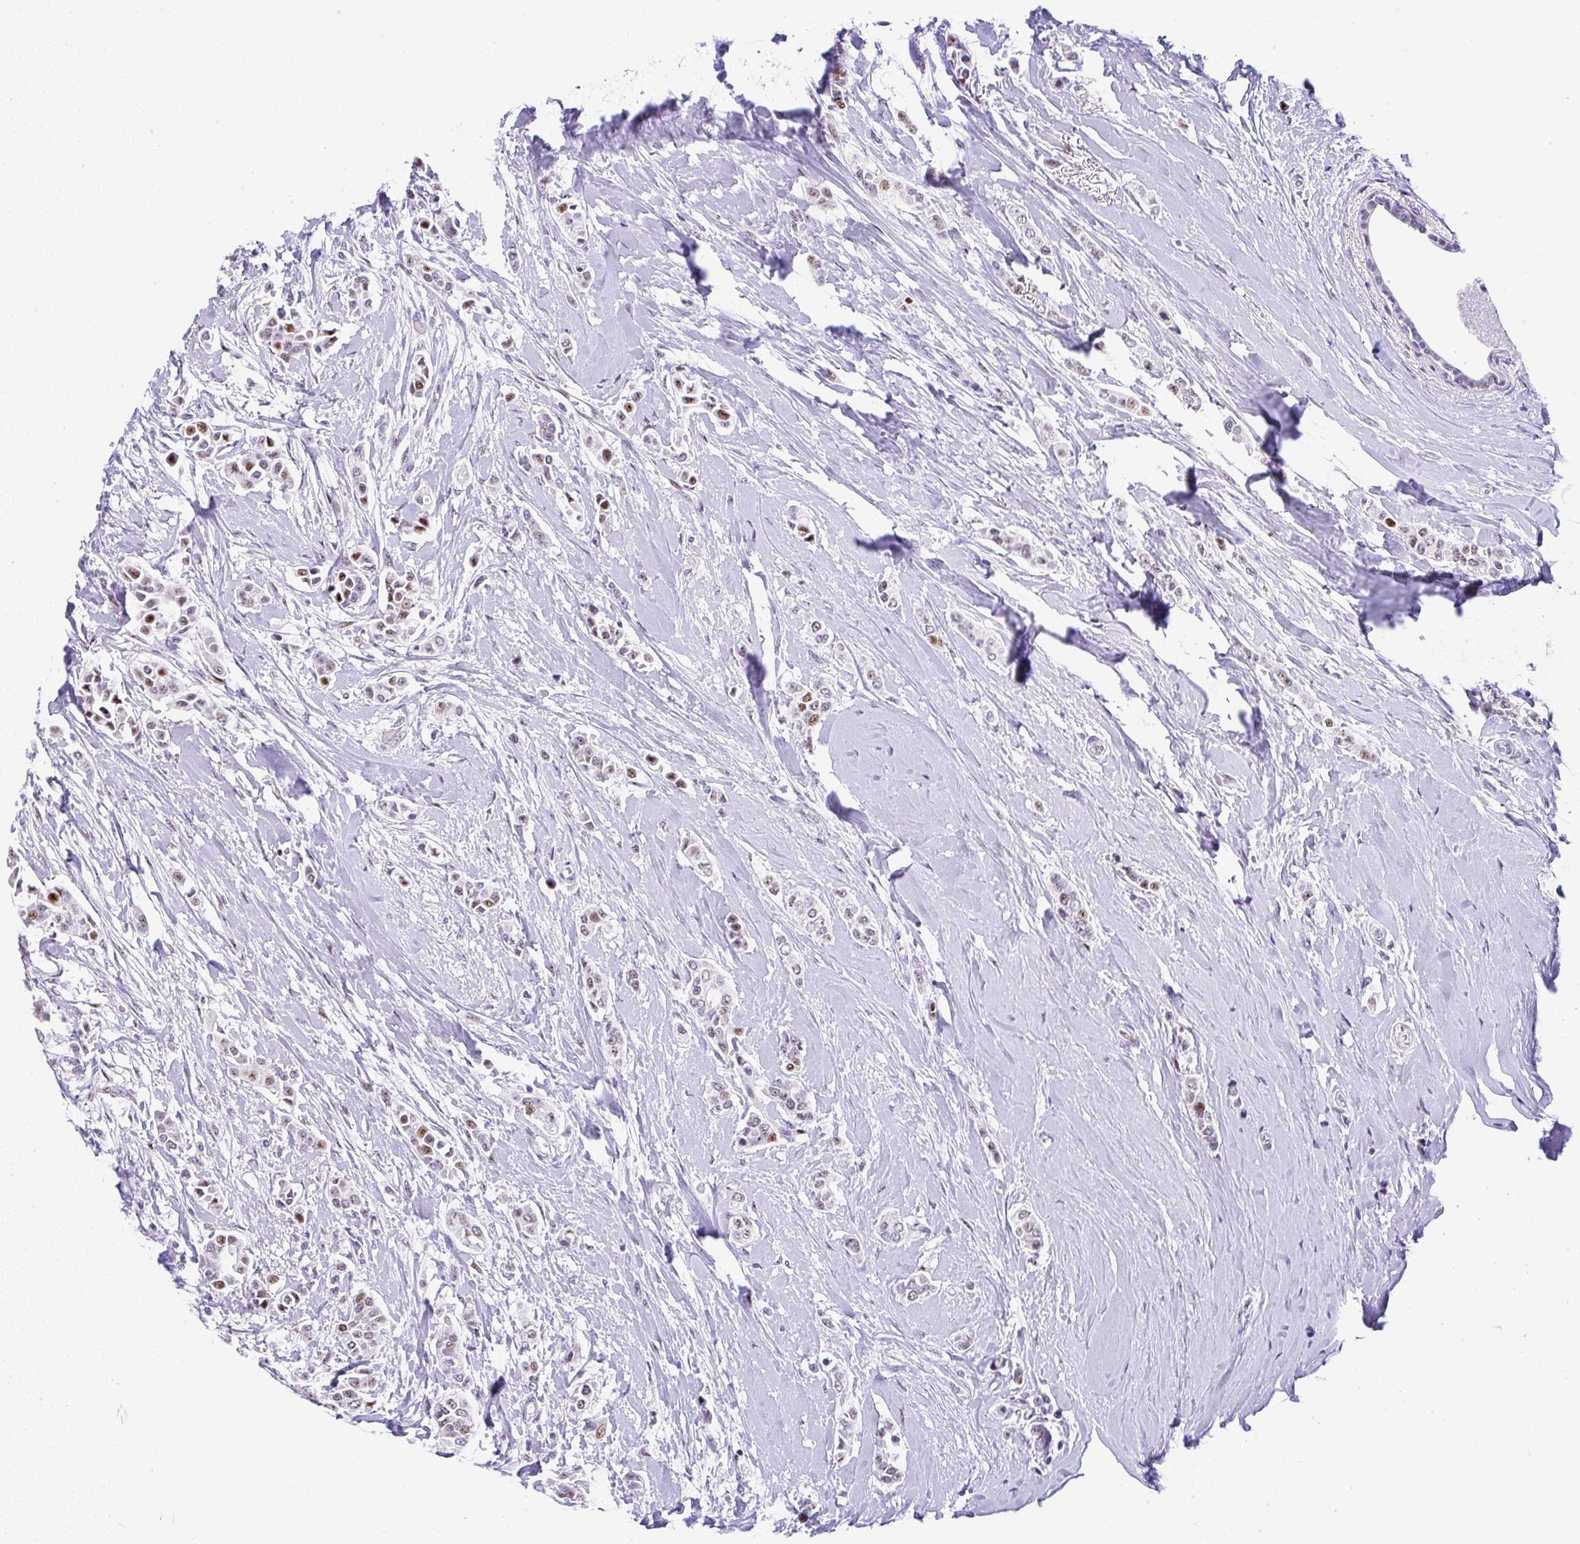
{"staining": {"intensity": "moderate", "quantity": "25%-75%", "location": "nuclear"}, "tissue": "breast cancer", "cell_type": "Tumor cells", "image_type": "cancer", "snomed": [{"axis": "morphology", "description": "Duct carcinoma"}, {"axis": "topography", "description": "Breast"}], "caption": "Infiltrating ductal carcinoma (breast) stained with IHC exhibits moderate nuclear staining in approximately 25%-75% of tumor cells.", "gene": "NR1D2", "patient": {"sex": "female", "age": 64}}